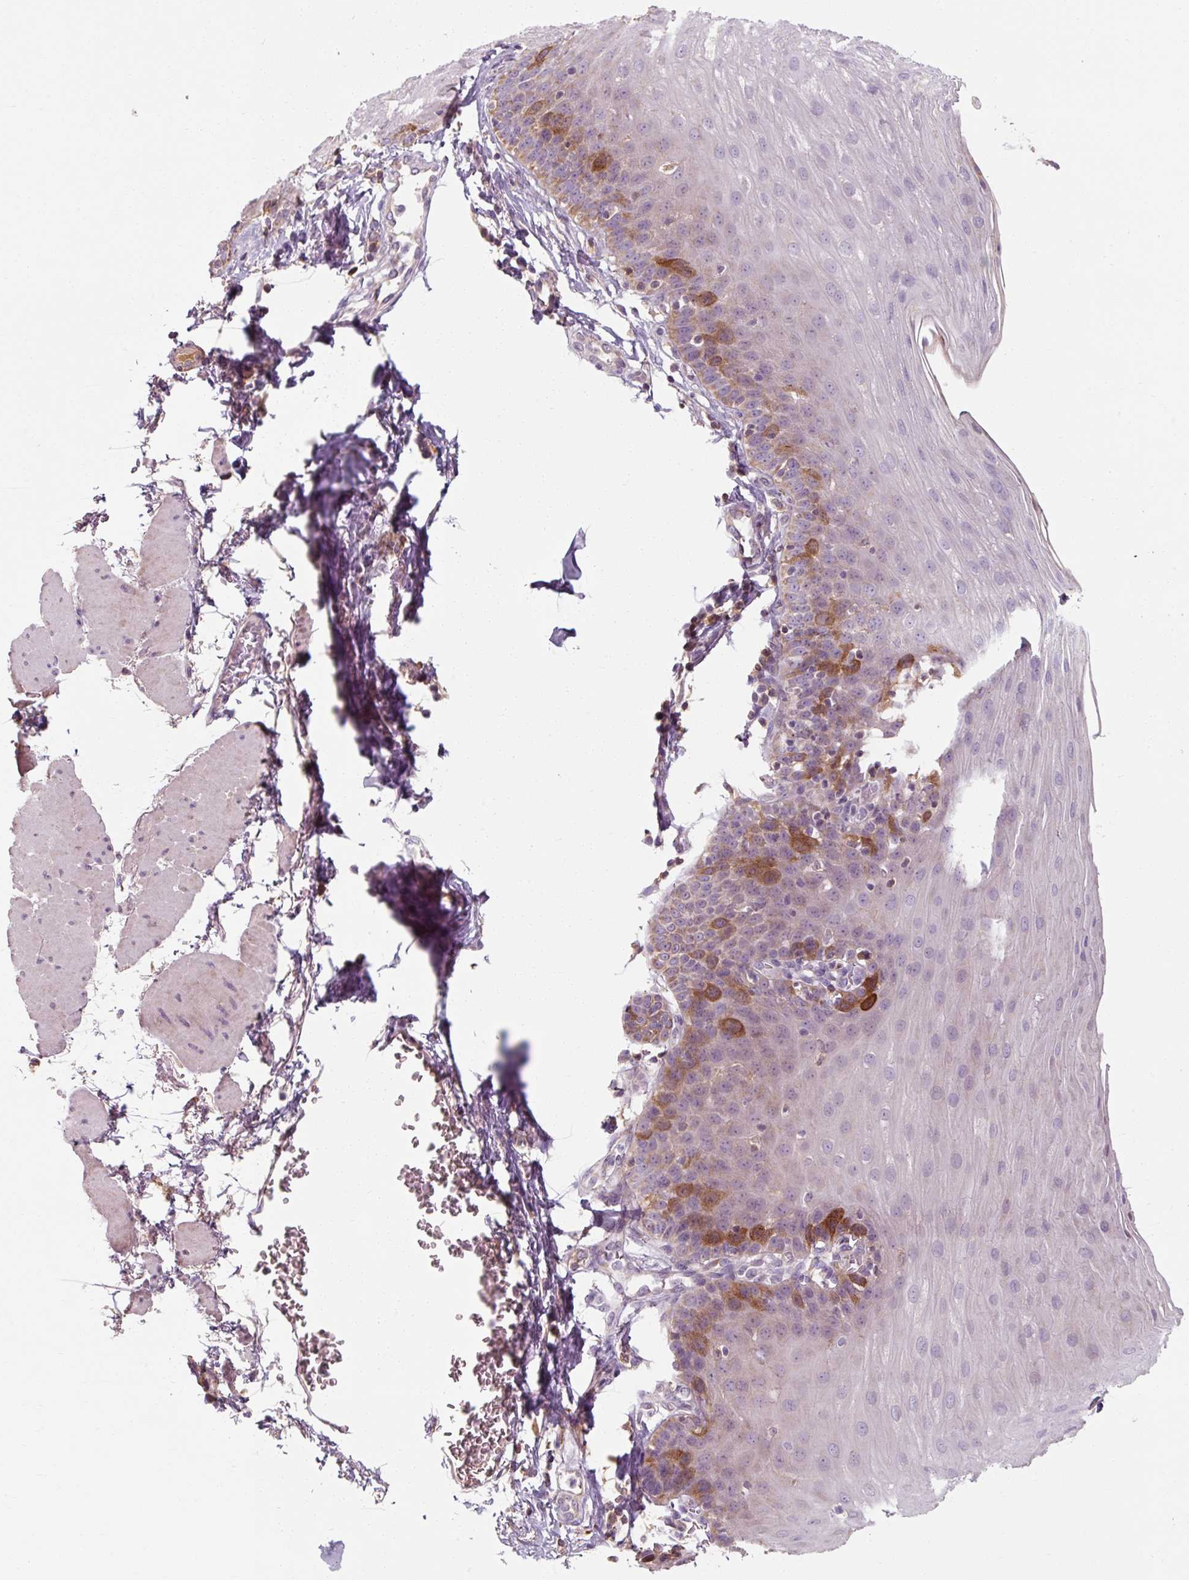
{"staining": {"intensity": "moderate", "quantity": "<25%", "location": "cytoplasmic/membranous"}, "tissue": "esophagus", "cell_type": "Squamous epithelial cells", "image_type": "normal", "snomed": [{"axis": "morphology", "description": "Normal tissue, NOS"}, {"axis": "topography", "description": "Esophagus"}], "caption": "About <25% of squamous epithelial cells in normal human esophagus reveal moderate cytoplasmic/membranous protein expression as visualized by brown immunohistochemical staining.", "gene": "TSEN54", "patient": {"sex": "female", "age": 81}}